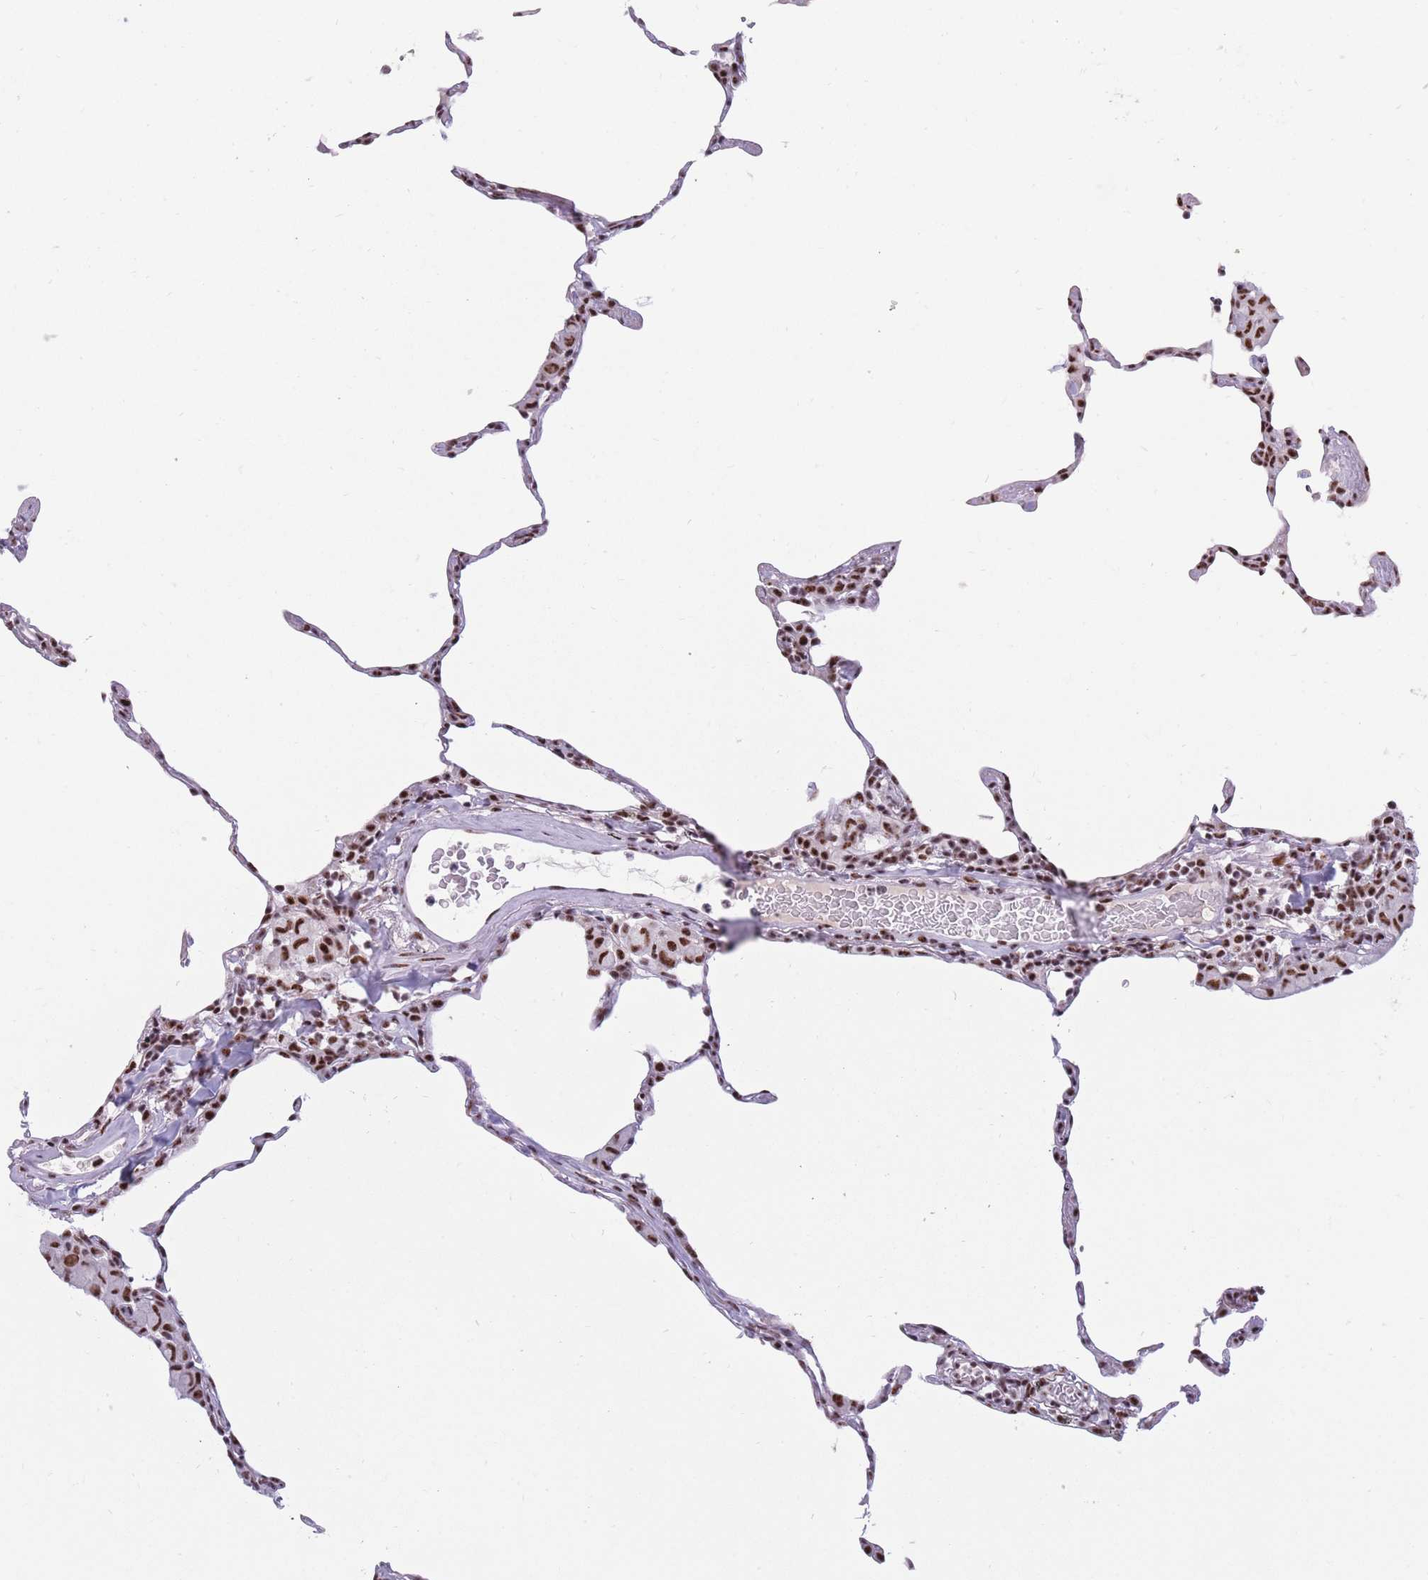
{"staining": {"intensity": "moderate", "quantity": ">75%", "location": "nuclear"}, "tissue": "lung", "cell_type": "Alveolar cells", "image_type": "normal", "snomed": [{"axis": "morphology", "description": "Normal tissue, NOS"}, {"axis": "topography", "description": "Lung"}], "caption": "Benign lung displays moderate nuclear staining in about >75% of alveolar cells.", "gene": "TMEM35B", "patient": {"sex": "female", "age": 57}}